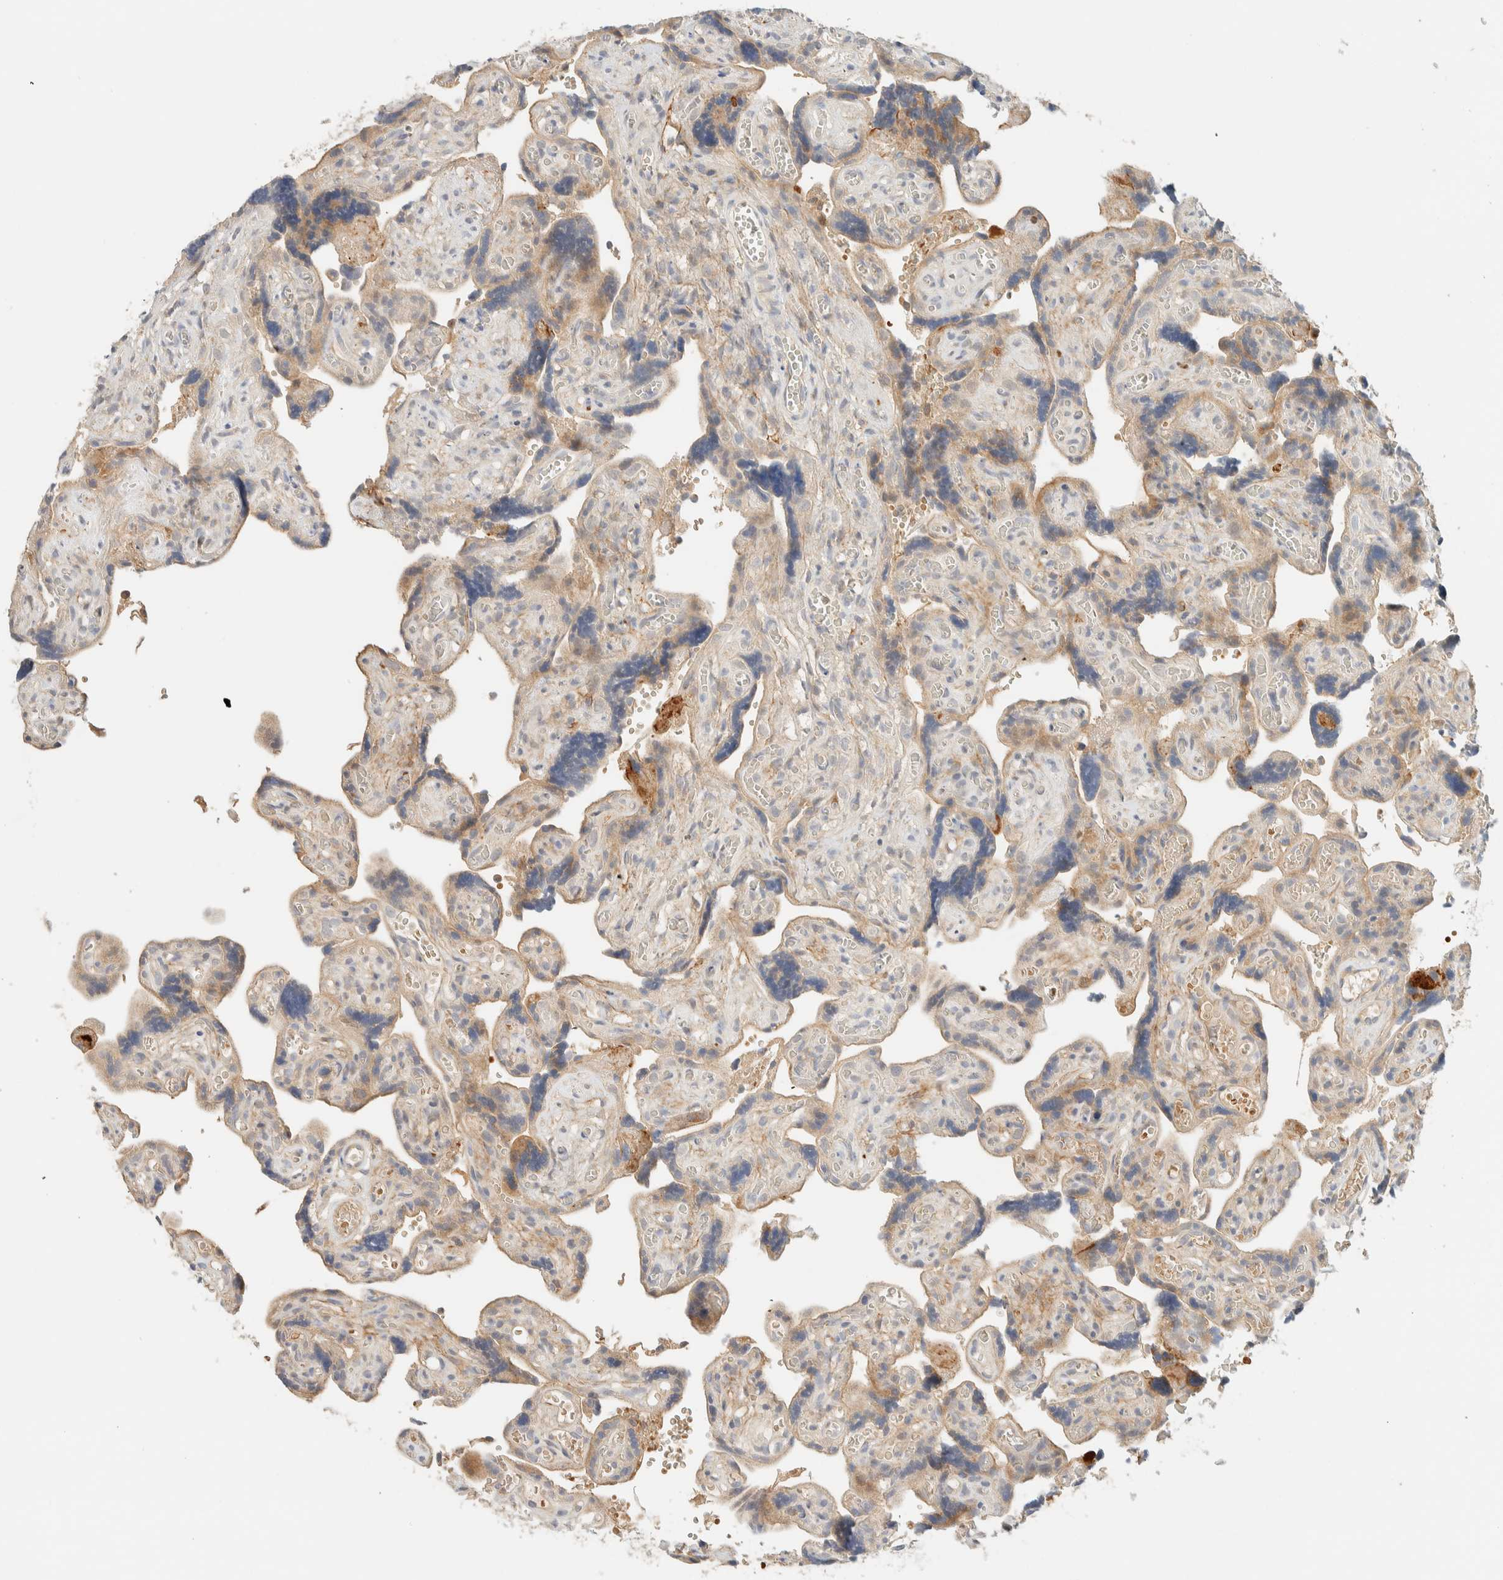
{"staining": {"intensity": "moderate", "quantity": "25%-75%", "location": "cytoplasmic/membranous"}, "tissue": "placenta", "cell_type": "Trophoblastic cells", "image_type": "normal", "snomed": [{"axis": "morphology", "description": "Normal tissue, NOS"}, {"axis": "topography", "description": "Placenta"}], "caption": "About 25%-75% of trophoblastic cells in normal human placenta display moderate cytoplasmic/membranous protein staining as visualized by brown immunohistochemical staining.", "gene": "TNK1", "patient": {"sex": "female", "age": 30}}